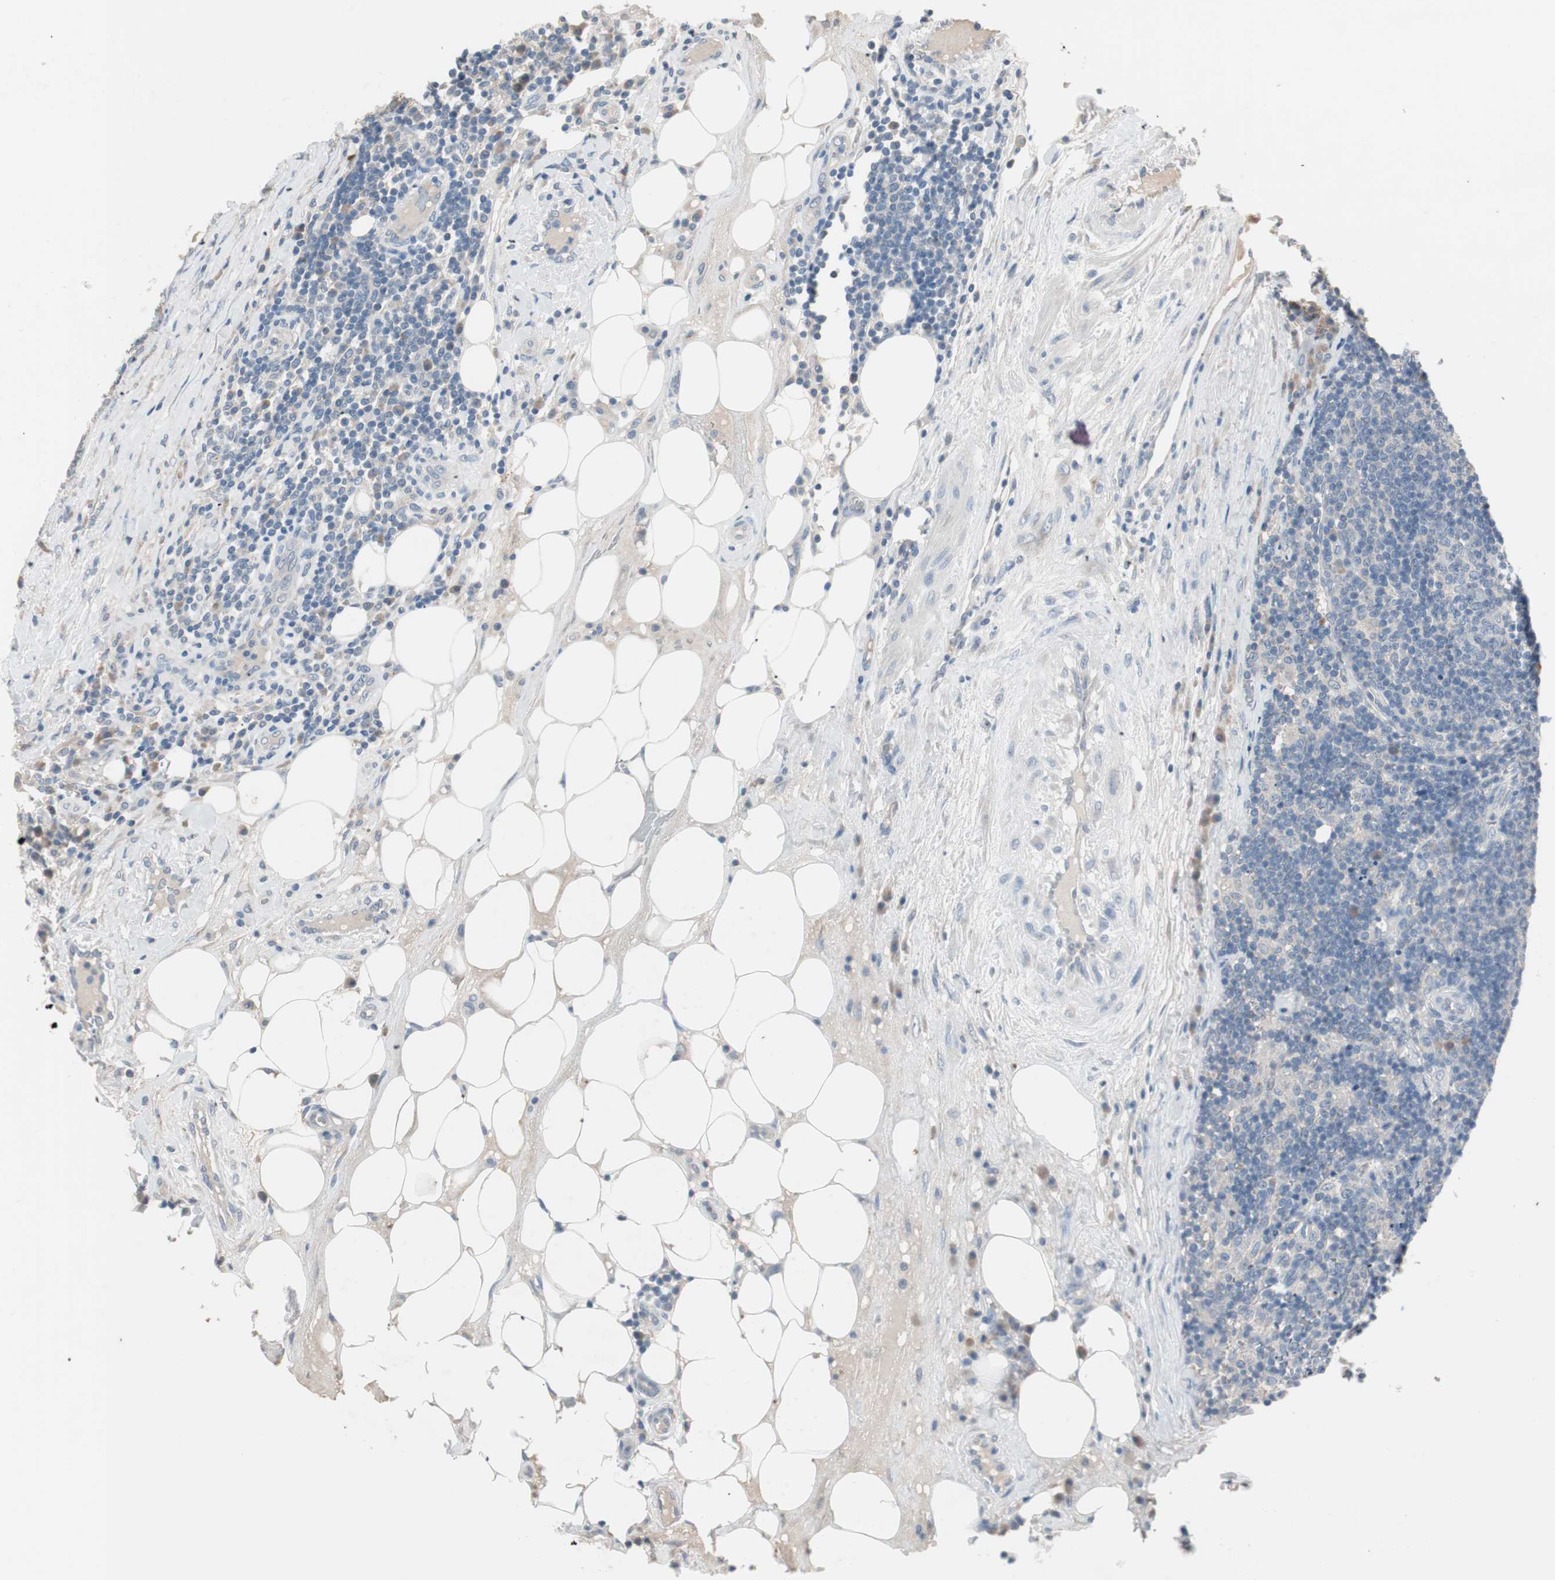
{"staining": {"intensity": "weak", "quantity": "<25%", "location": "cytoplasmic/membranous"}, "tissue": "lymph node", "cell_type": "Germinal center cells", "image_type": "normal", "snomed": [{"axis": "morphology", "description": "Normal tissue, NOS"}, {"axis": "morphology", "description": "Squamous cell carcinoma, metastatic, NOS"}, {"axis": "topography", "description": "Lymph node"}], "caption": "Lymph node stained for a protein using IHC reveals no expression germinal center cells.", "gene": "KHK", "patient": {"sex": "female", "age": 53}}